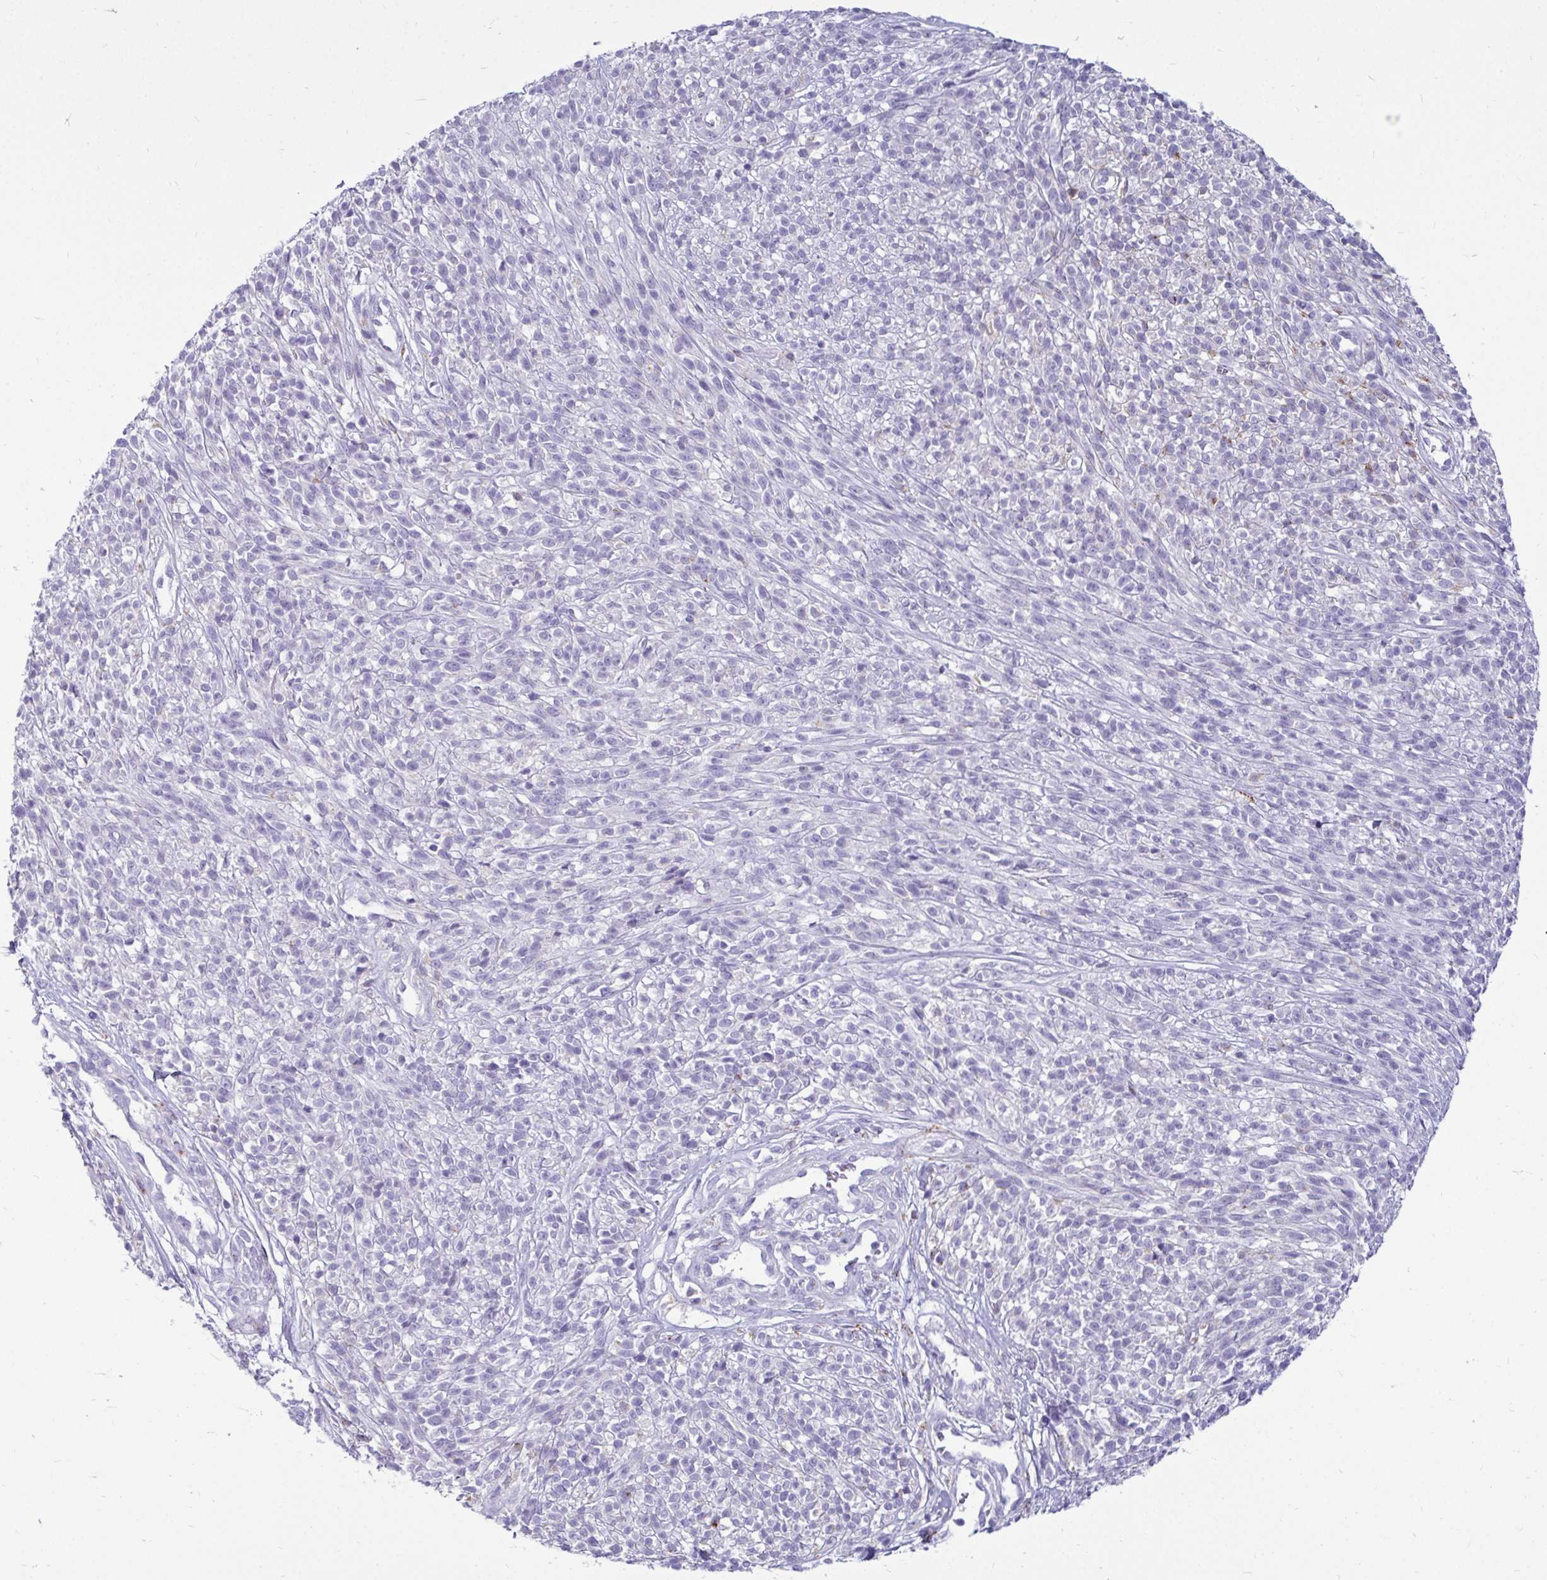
{"staining": {"intensity": "negative", "quantity": "none", "location": "none"}, "tissue": "melanoma", "cell_type": "Tumor cells", "image_type": "cancer", "snomed": [{"axis": "morphology", "description": "Malignant melanoma, NOS"}, {"axis": "topography", "description": "Skin"}, {"axis": "topography", "description": "Skin of trunk"}], "caption": "The photomicrograph shows no significant expression in tumor cells of malignant melanoma.", "gene": "CTSZ", "patient": {"sex": "male", "age": 74}}